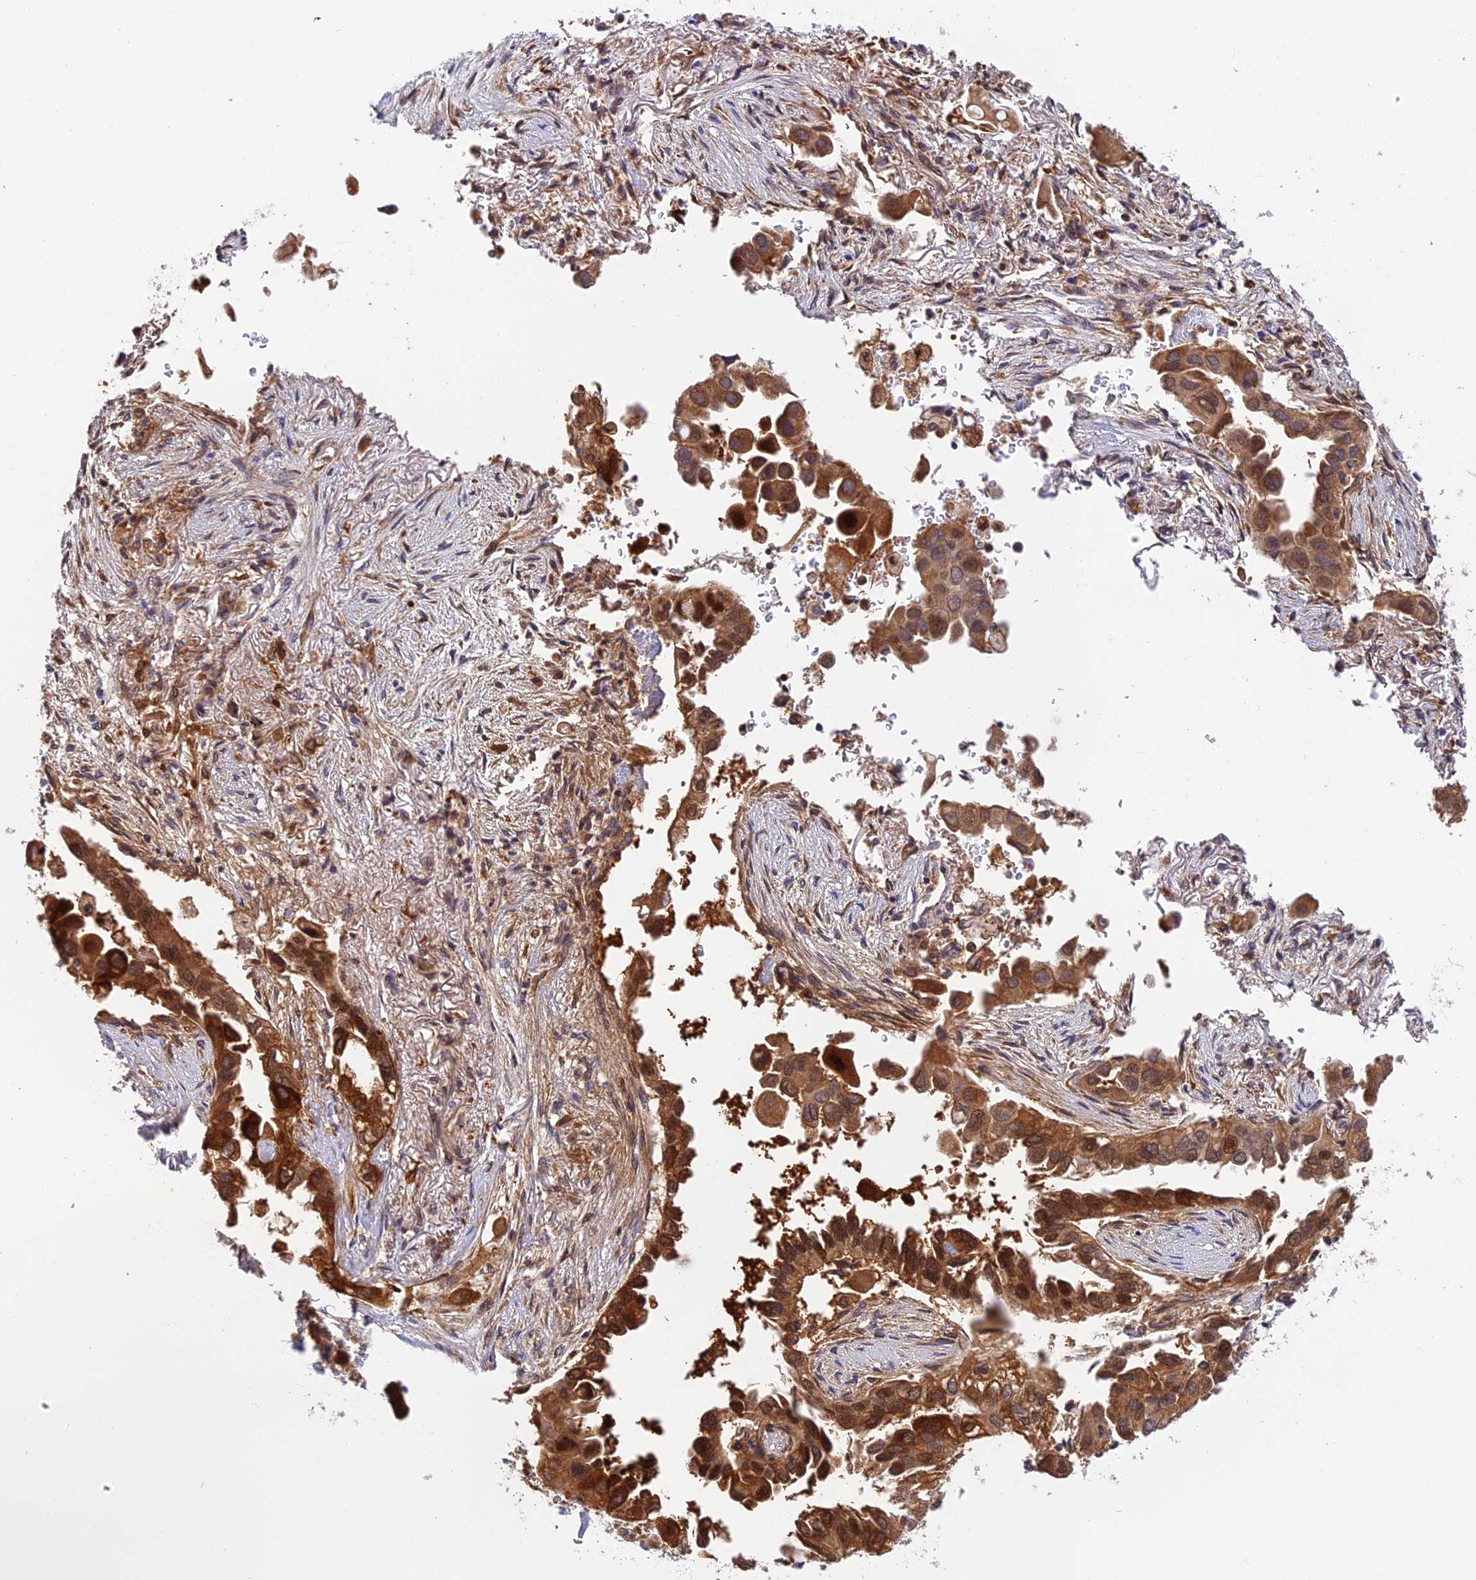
{"staining": {"intensity": "strong", "quantity": ">75%", "location": "cytoplasmic/membranous"}, "tissue": "lung cancer", "cell_type": "Tumor cells", "image_type": "cancer", "snomed": [{"axis": "morphology", "description": "Adenocarcinoma, NOS"}, {"axis": "topography", "description": "Lung"}], "caption": "Tumor cells reveal high levels of strong cytoplasmic/membranous expression in about >75% of cells in lung cancer (adenocarcinoma).", "gene": "IPO5", "patient": {"sex": "female", "age": 76}}